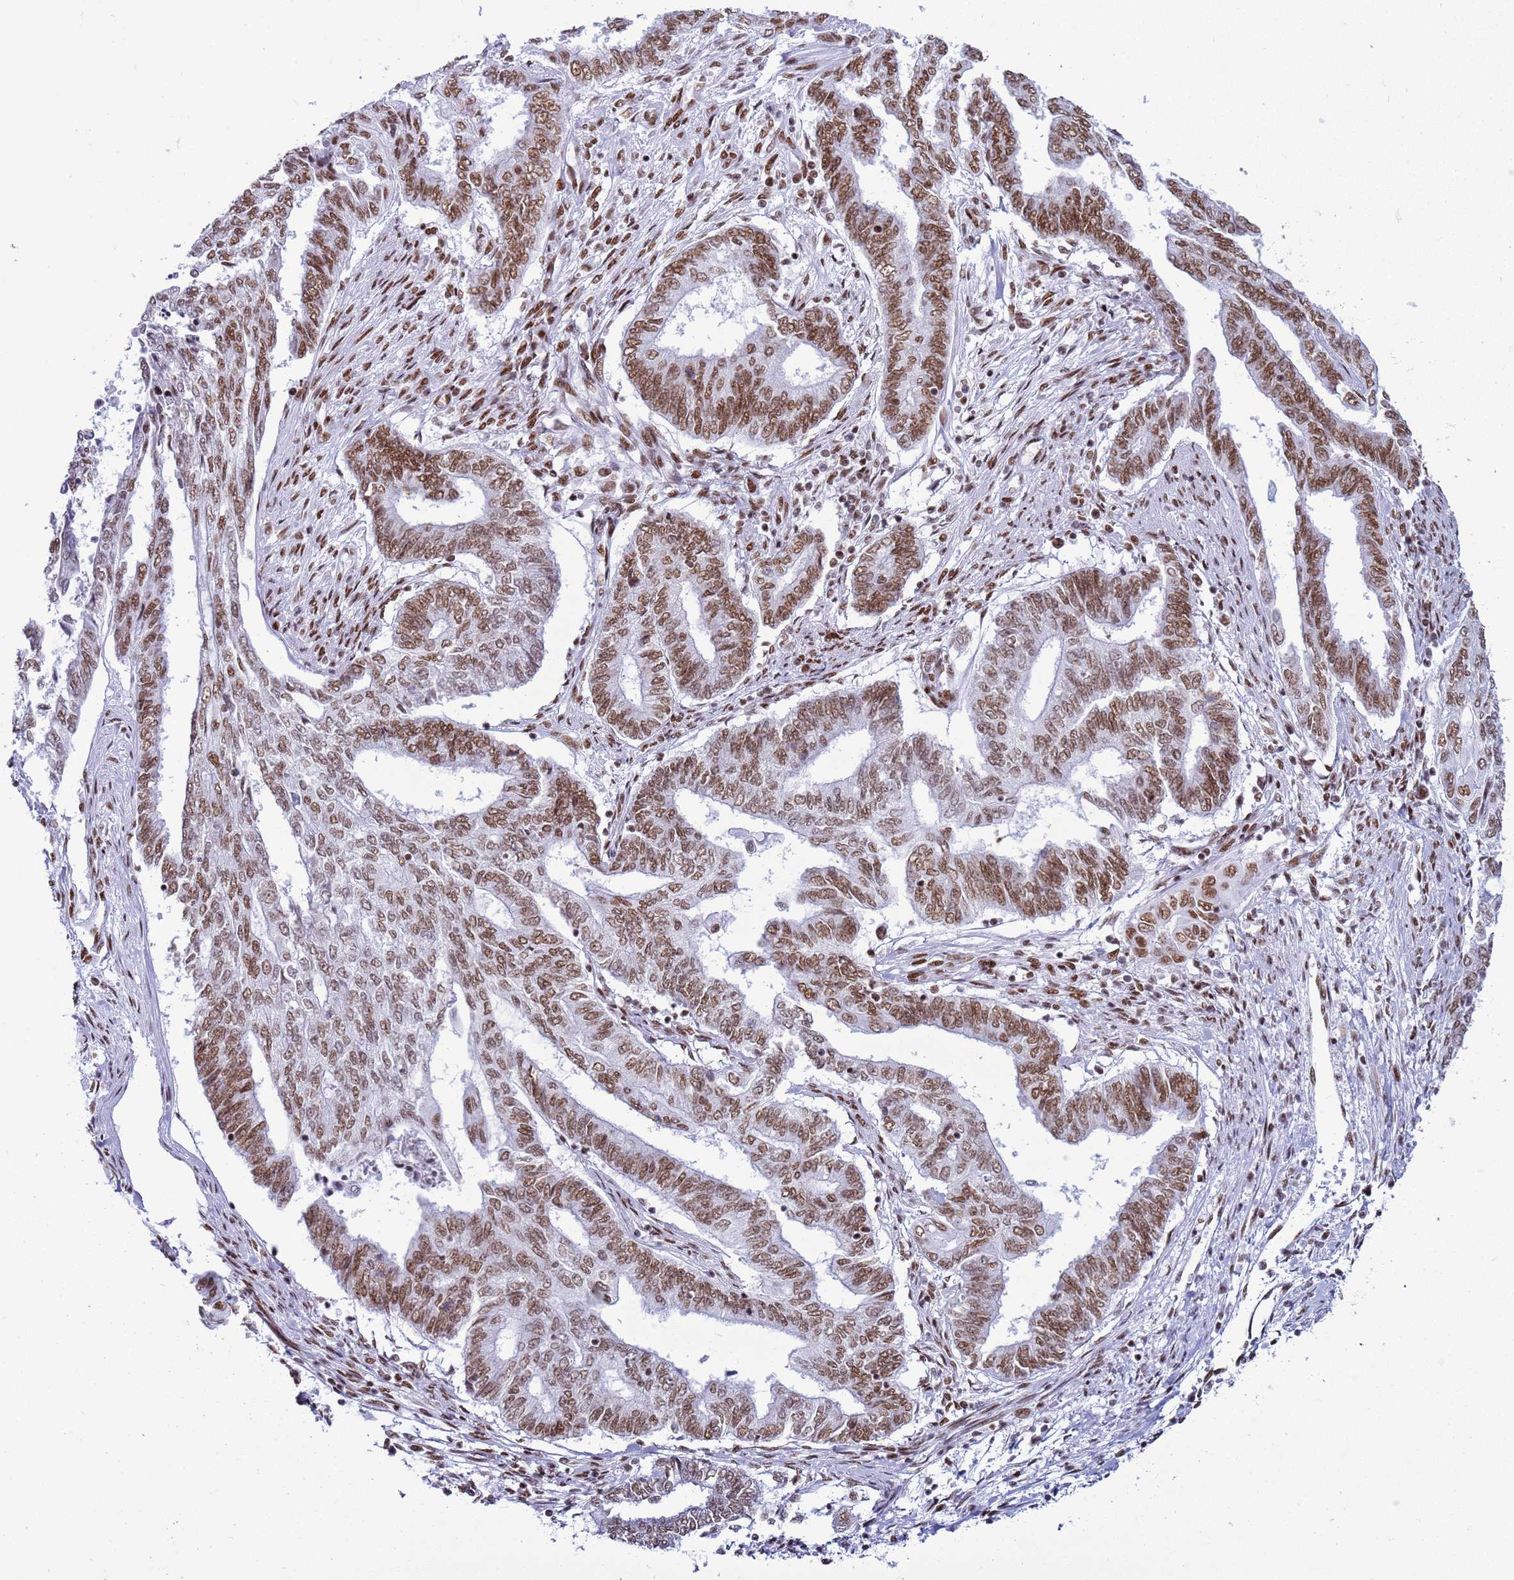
{"staining": {"intensity": "moderate", "quantity": ">75%", "location": "nuclear"}, "tissue": "endometrial cancer", "cell_type": "Tumor cells", "image_type": "cancer", "snomed": [{"axis": "morphology", "description": "Adenocarcinoma, NOS"}, {"axis": "topography", "description": "Uterus"}, {"axis": "topography", "description": "Endometrium"}], "caption": "Tumor cells display medium levels of moderate nuclear expression in approximately >75% of cells in endometrial cancer (adenocarcinoma). (DAB IHC, brown staining for protein, blue staining for nuclei).", "gene": "RALY", "patient": {"sex": "female", "age": 70}}